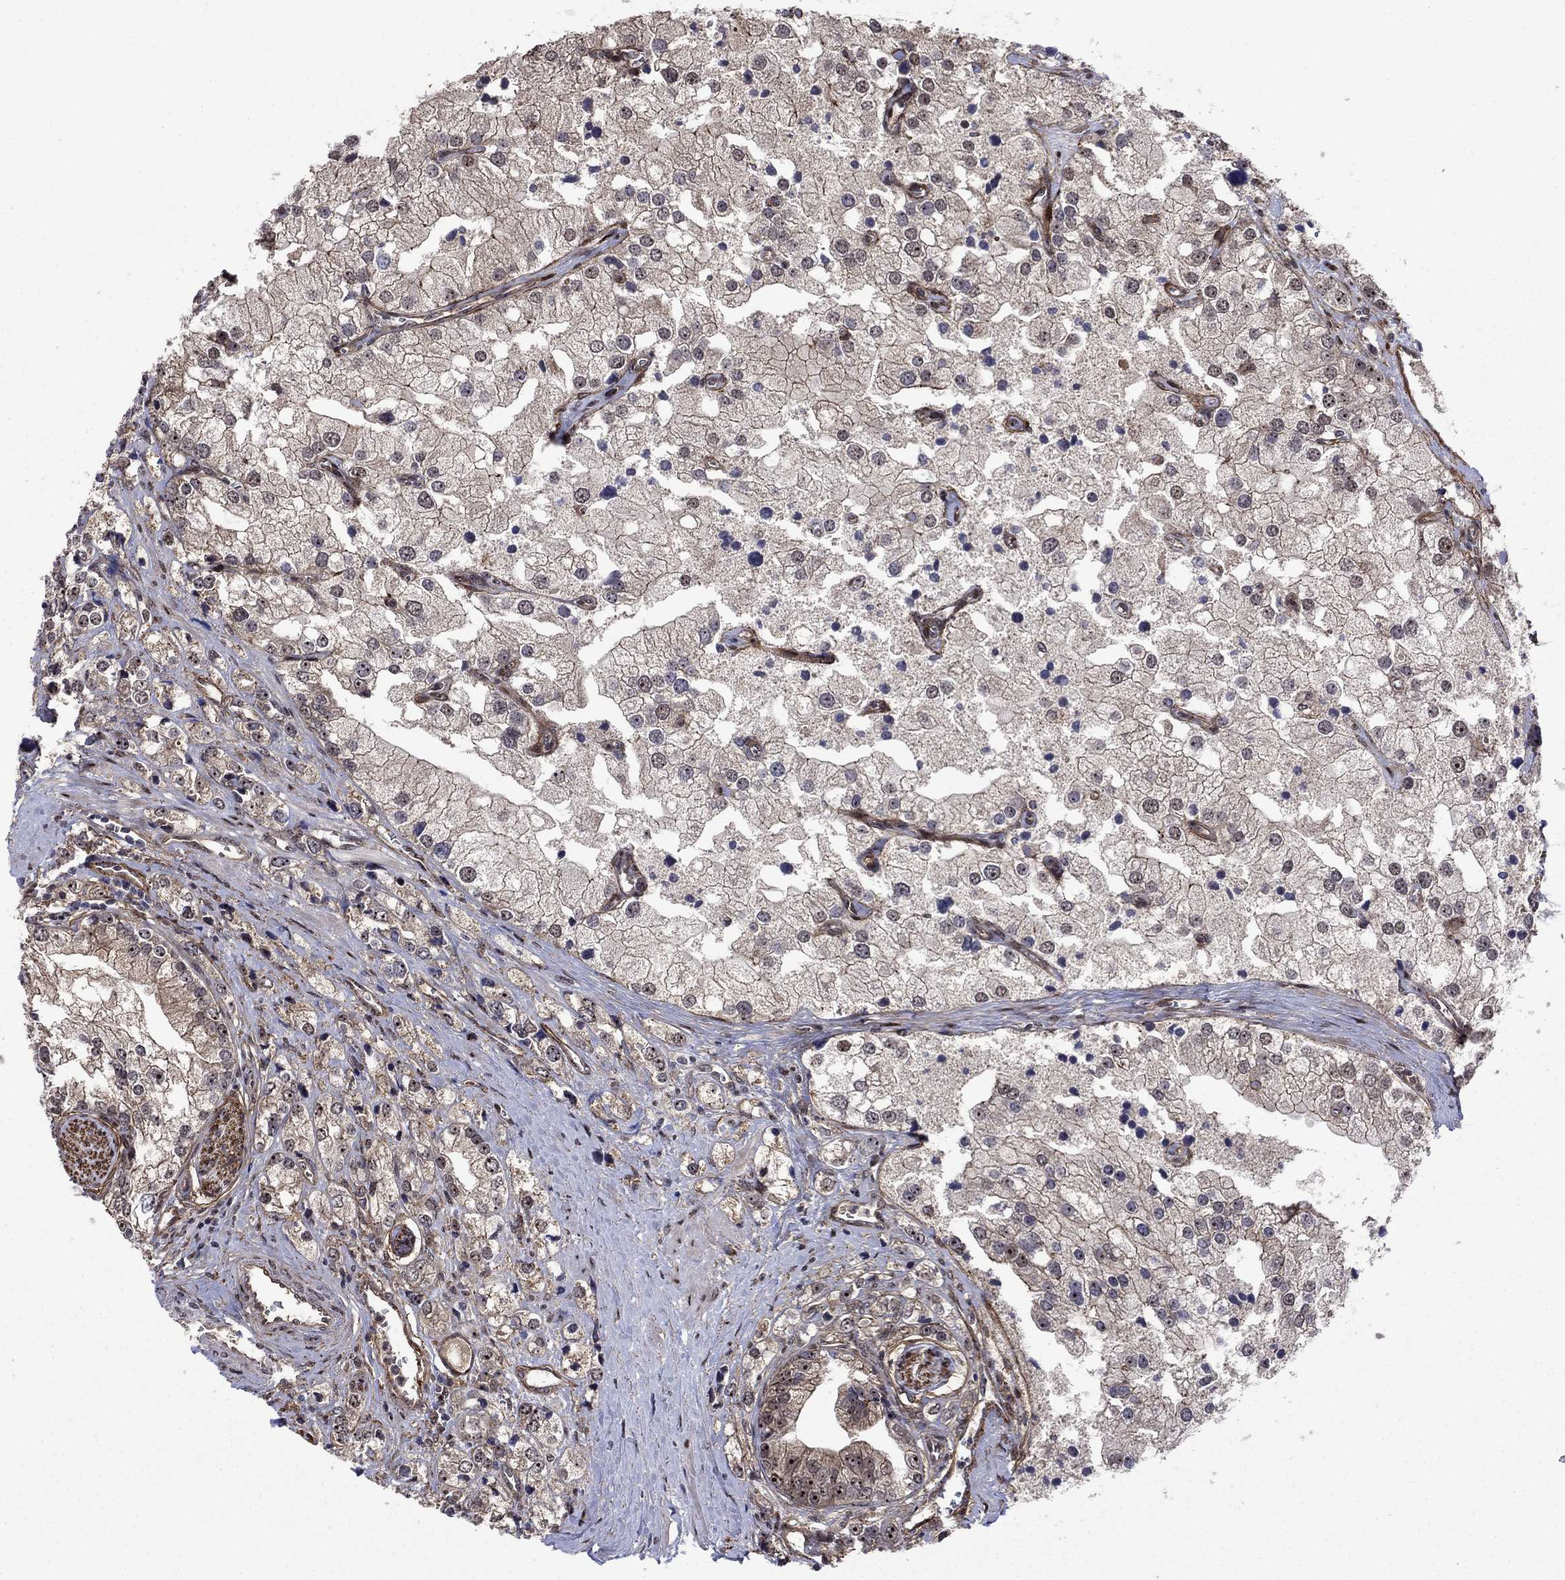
{"staining": {"intensity": "moderate", "quantity": "<25%", "location": "cytoplasmic/membranous,nuclear"}, "tissue": "prostate cancer", "cell_type": "Tumor cells", "image_type": "cancer", "snomed": [{"axis": "morphology", "description": "Adenocarcinoma, NOS"}, {"axis": "topography", "description": "Prostate and seminal vesicle, NOS"}, {"axis": "topography", "description": "Prostate"}], "caption": "The immunohistochemical stain highlights moderate cytoplasmic/membranous and nuclear expression in tumor cells of prostate adenocarcinoma tissue.", "gene": "AGTPBP1", "patient": {"sex": "male", "age": 79}}